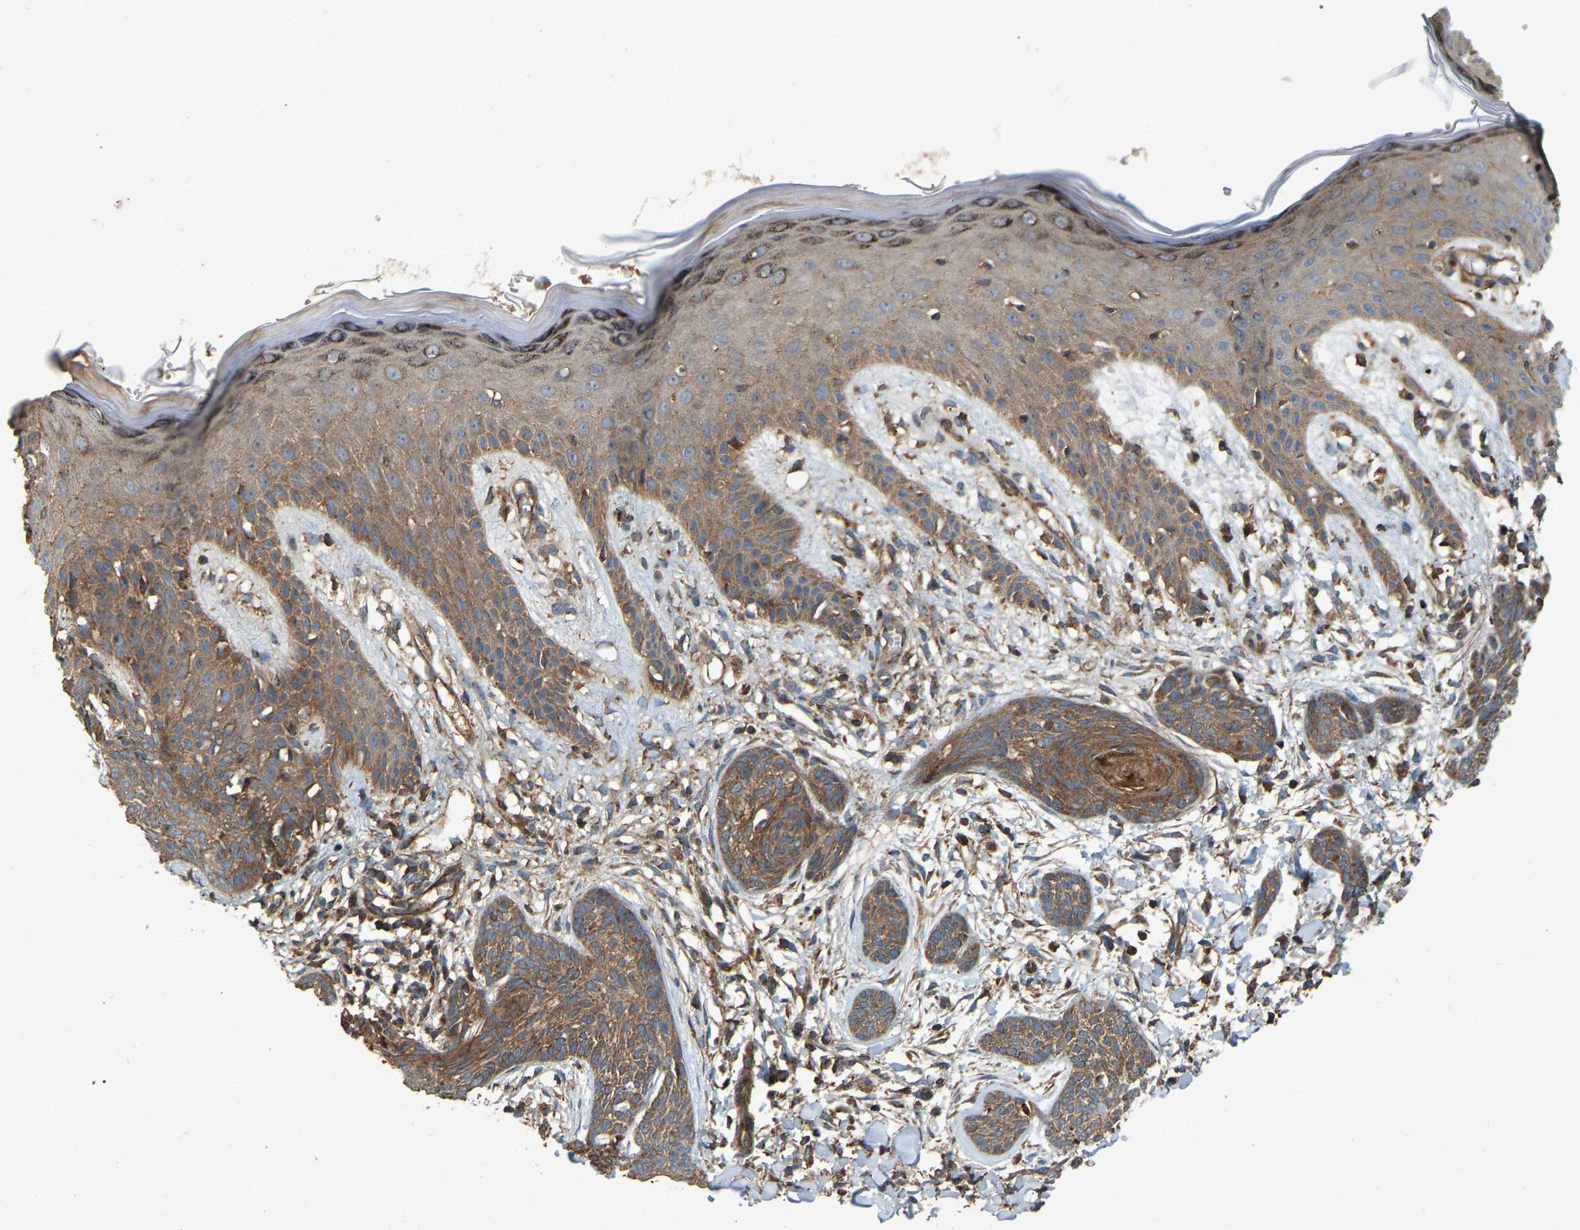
{"staining": {"intensity": "moderate", "quantity": ">75%", "location": "cytoplasmic/membranous"}, "tissue": "skin cancer", "cell_type": "Tumor cells", "image_type": "cancer", "snomed": [{"axis": "morphology", "description": "Basal cell carcinoma"}, {"axis": "topography", "description": "Skin"}], "caption": "This is a histology image of immunohistochemistry staining of skin cancer, which shows moderate positivity in the cytoplasmic/membranous of tumor cells.", "gene": "SAMD9L", "patient": {"sex": "female", "age": 59}}